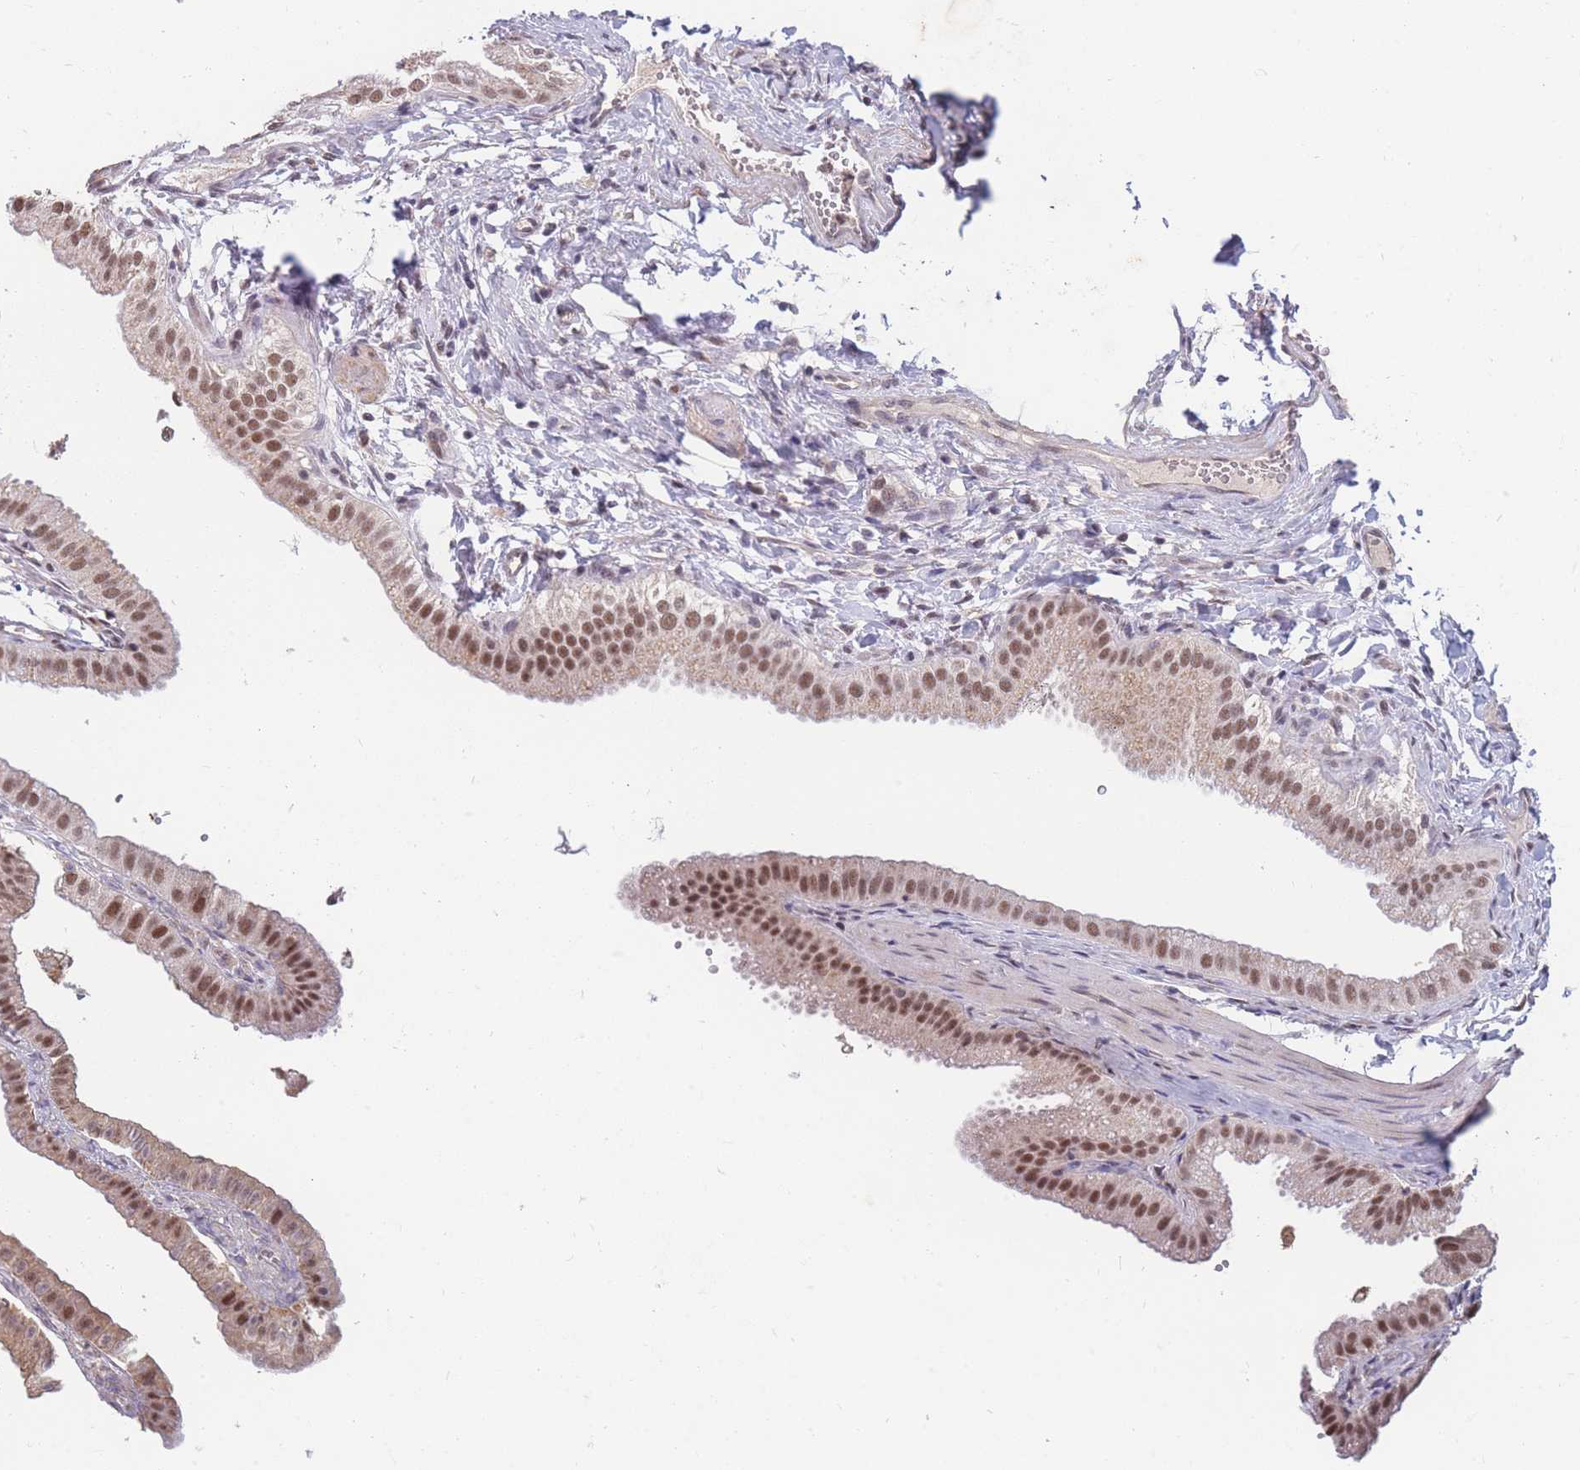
{"staining": {"intensity": "moderate", "quantity": ">75%", "location": "nuclear"}, "tissue": "gallbladder", "cell_type": "Glandular cells", "image_type": "normal", "snomed": [{"axis": "morphology", "description": "Normal tissue, NOS"}, {"axis": "topography", "description": "Gallbladder"}], "caption": "Brown immunohistochemical staining in benign gallbladder demonstrates moderate nuclear staining in about >75% of glandular cells.", "gene": "SNRPA1", "patient": {"sex": "female", "age": 61}}